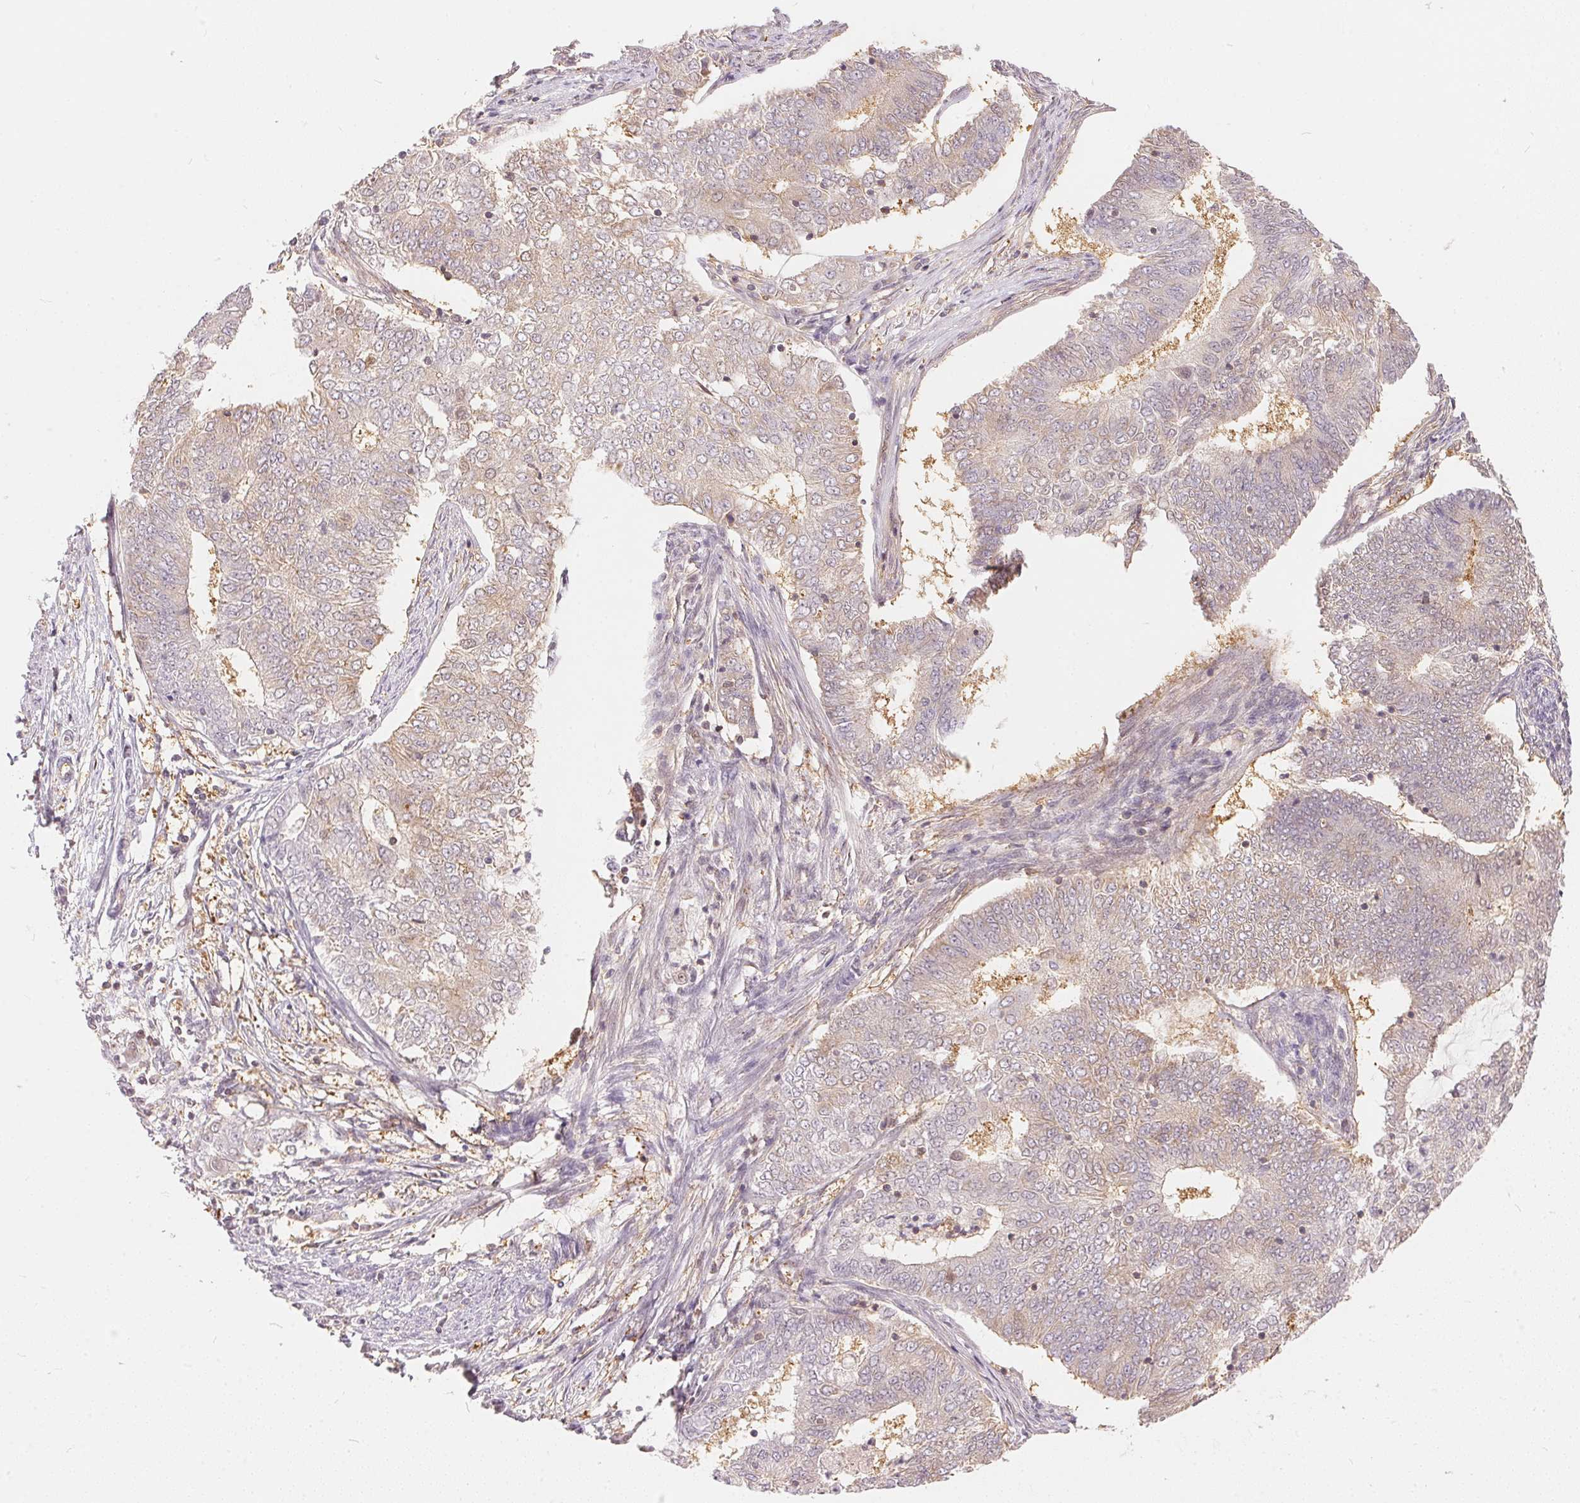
{"staining": {"intensity": "weak", "quantity": "25%-75%", "location": "cytoplasmic/membranous"}, "tissue": "endometrial cancer", "cell_type": "Tumor cells", "image_type": "cancer", "snomed": [{"axis": "morphology", "description": "Adenocarcinoma, NOS"}, {"axis": "topography", "description": "Endometrium"}], "caption": "The image displays staining of endometrial adenocarcinoma, revealing weak cytoplasmic/membranous protein positivity (brown color) within tumor cells.", "gene": "BLMH", "patient": {"sex": "female", "age": 62}}